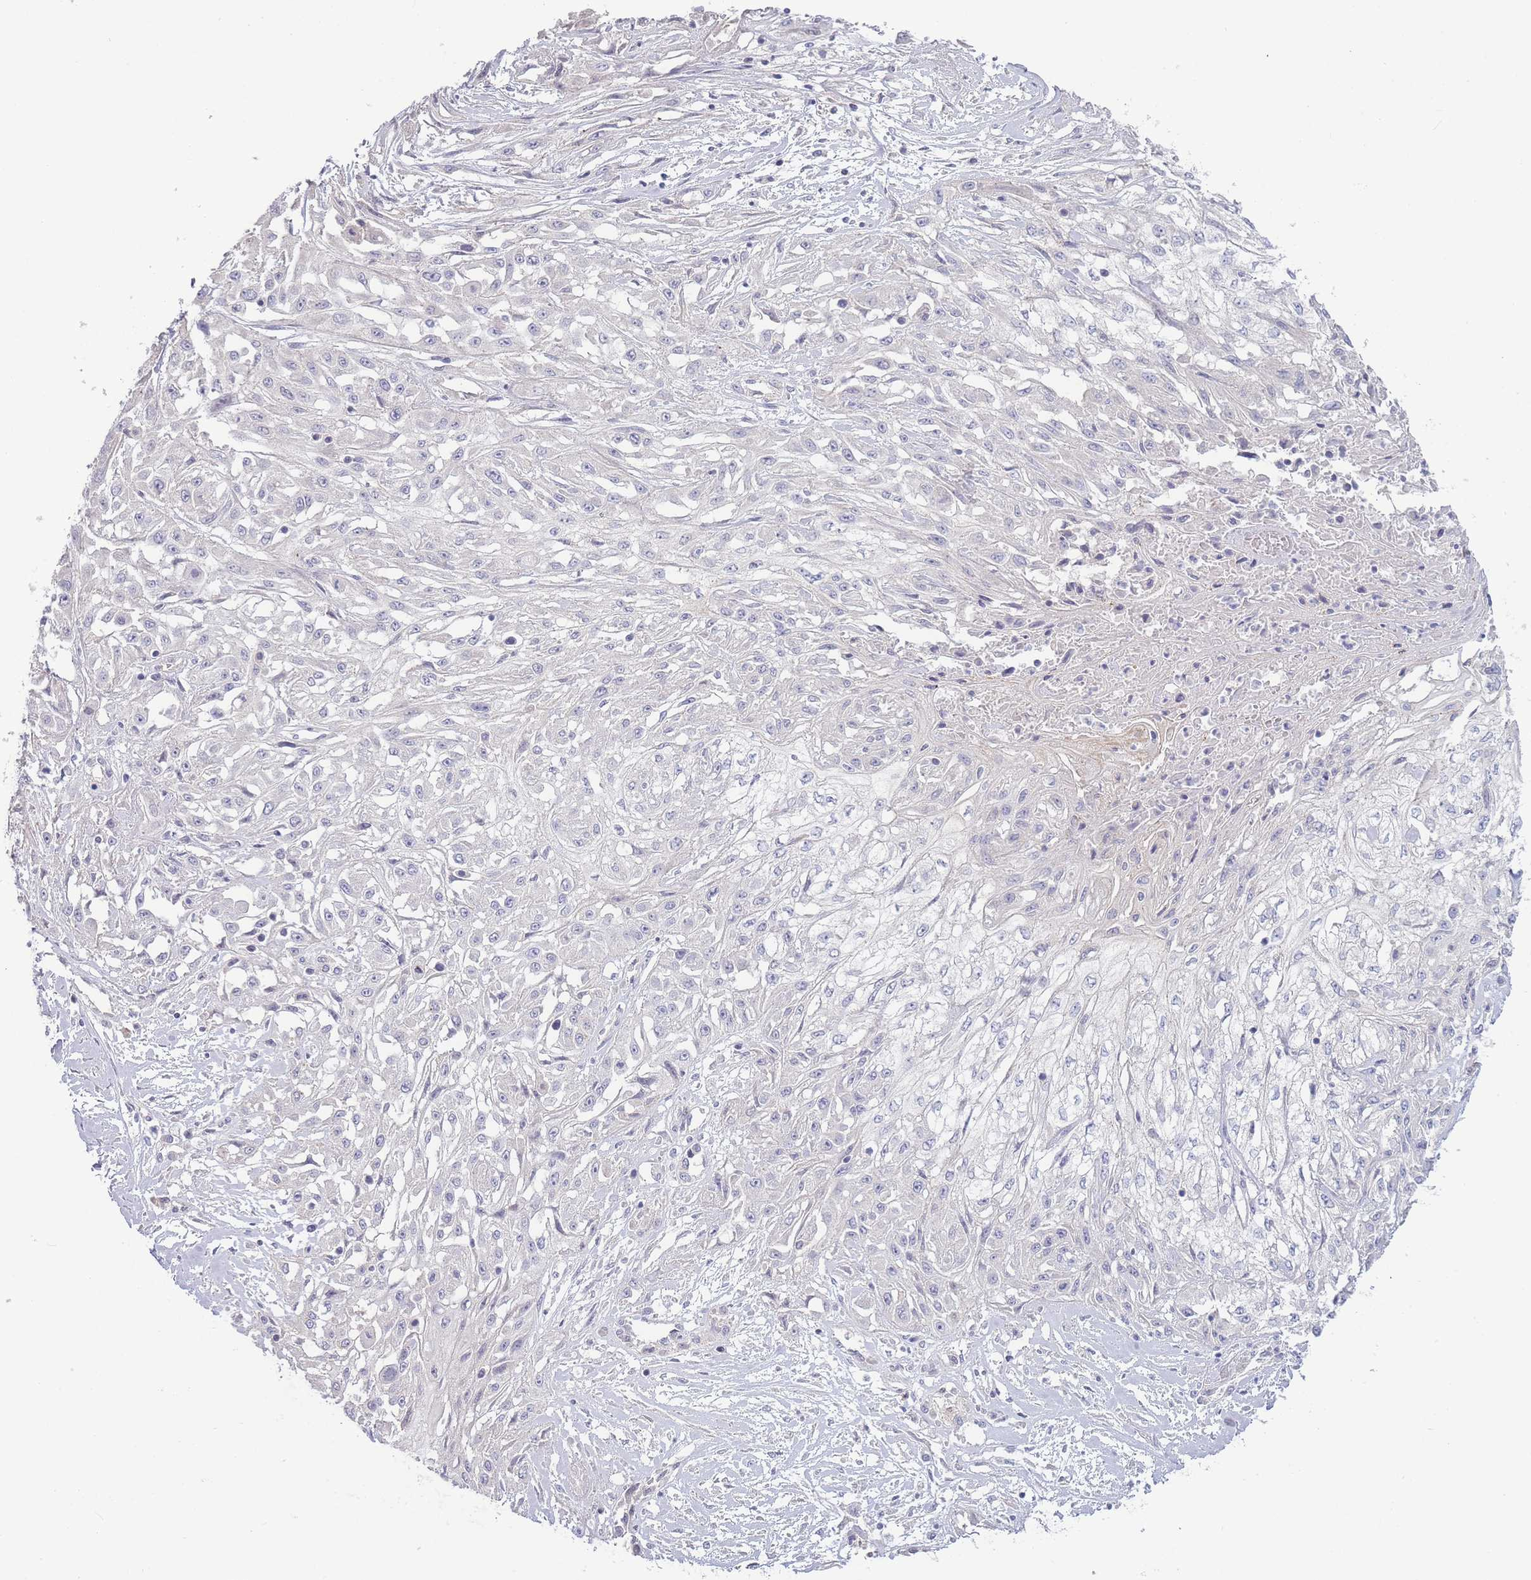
{"staining": {"intensity": "negative", "quantity": "none", "location": "none"}, "tissue": "skin cancer", "cell_type": "Tumor cells", "image_type": "cancer", "snomed": [{"axis": "morphology", "description": "Squamous cell carcinoma, NOS"}, {"axis": "morphology", "description": "Squamous cell carcinoma, metastatic, NOS"}, {"axis": "topography", "description": "Skin"}, {"axis": "topography", "description": "Lymph node"}], "caption": "DAB (3,3'-diaminobenzidine) immunohistochemical staining of human metastatic squamous cell carcinoma (skin) shows no significant expression in tumor cells. (Immunohistochemistry, brightfield microscopy, high magnification).", "gene": "SPHKAP", "patient": {"sex": "male", "age": 75}}